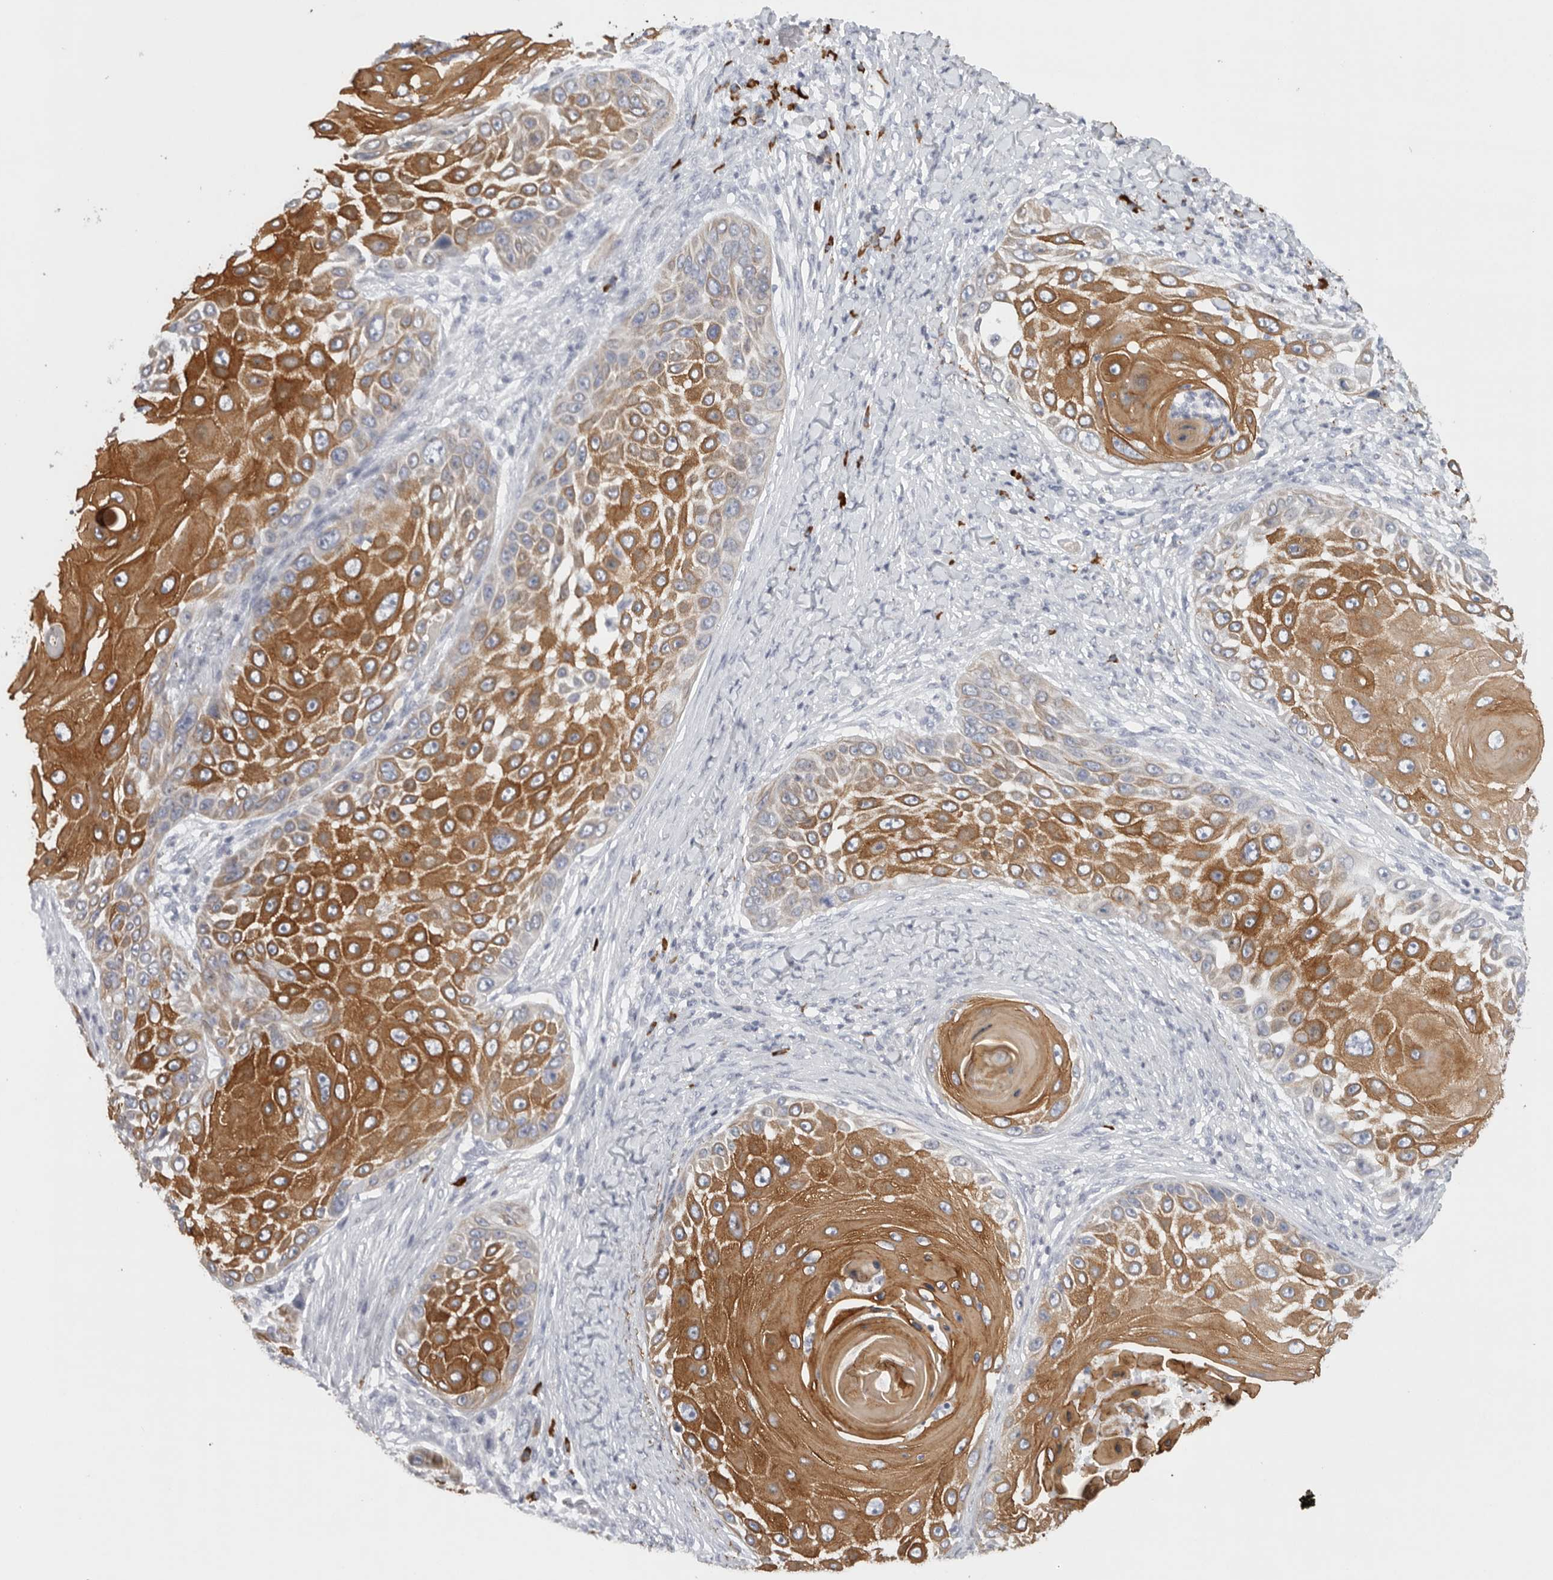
{"staining": {"intensity": "strong", "quantity": ">75%", "location": "cytoplasmic/membranous"}, "tissue": "skin cancer", "cell_type": "Tumor cells", "image_type": "cancer", "snomed": [{"axis": "morphology", "description": "Squamous cell carcinoma, NOS"}, {"axis": "topography", "description": "Skin"}], "caption": "Protein expression analysis of human skin cancer reveals strong cytoplasmic/membranous positivity in about >75% of tumor cells.", "gene": "TMEM69", "patient": {"sex": "female", "age": 44}}